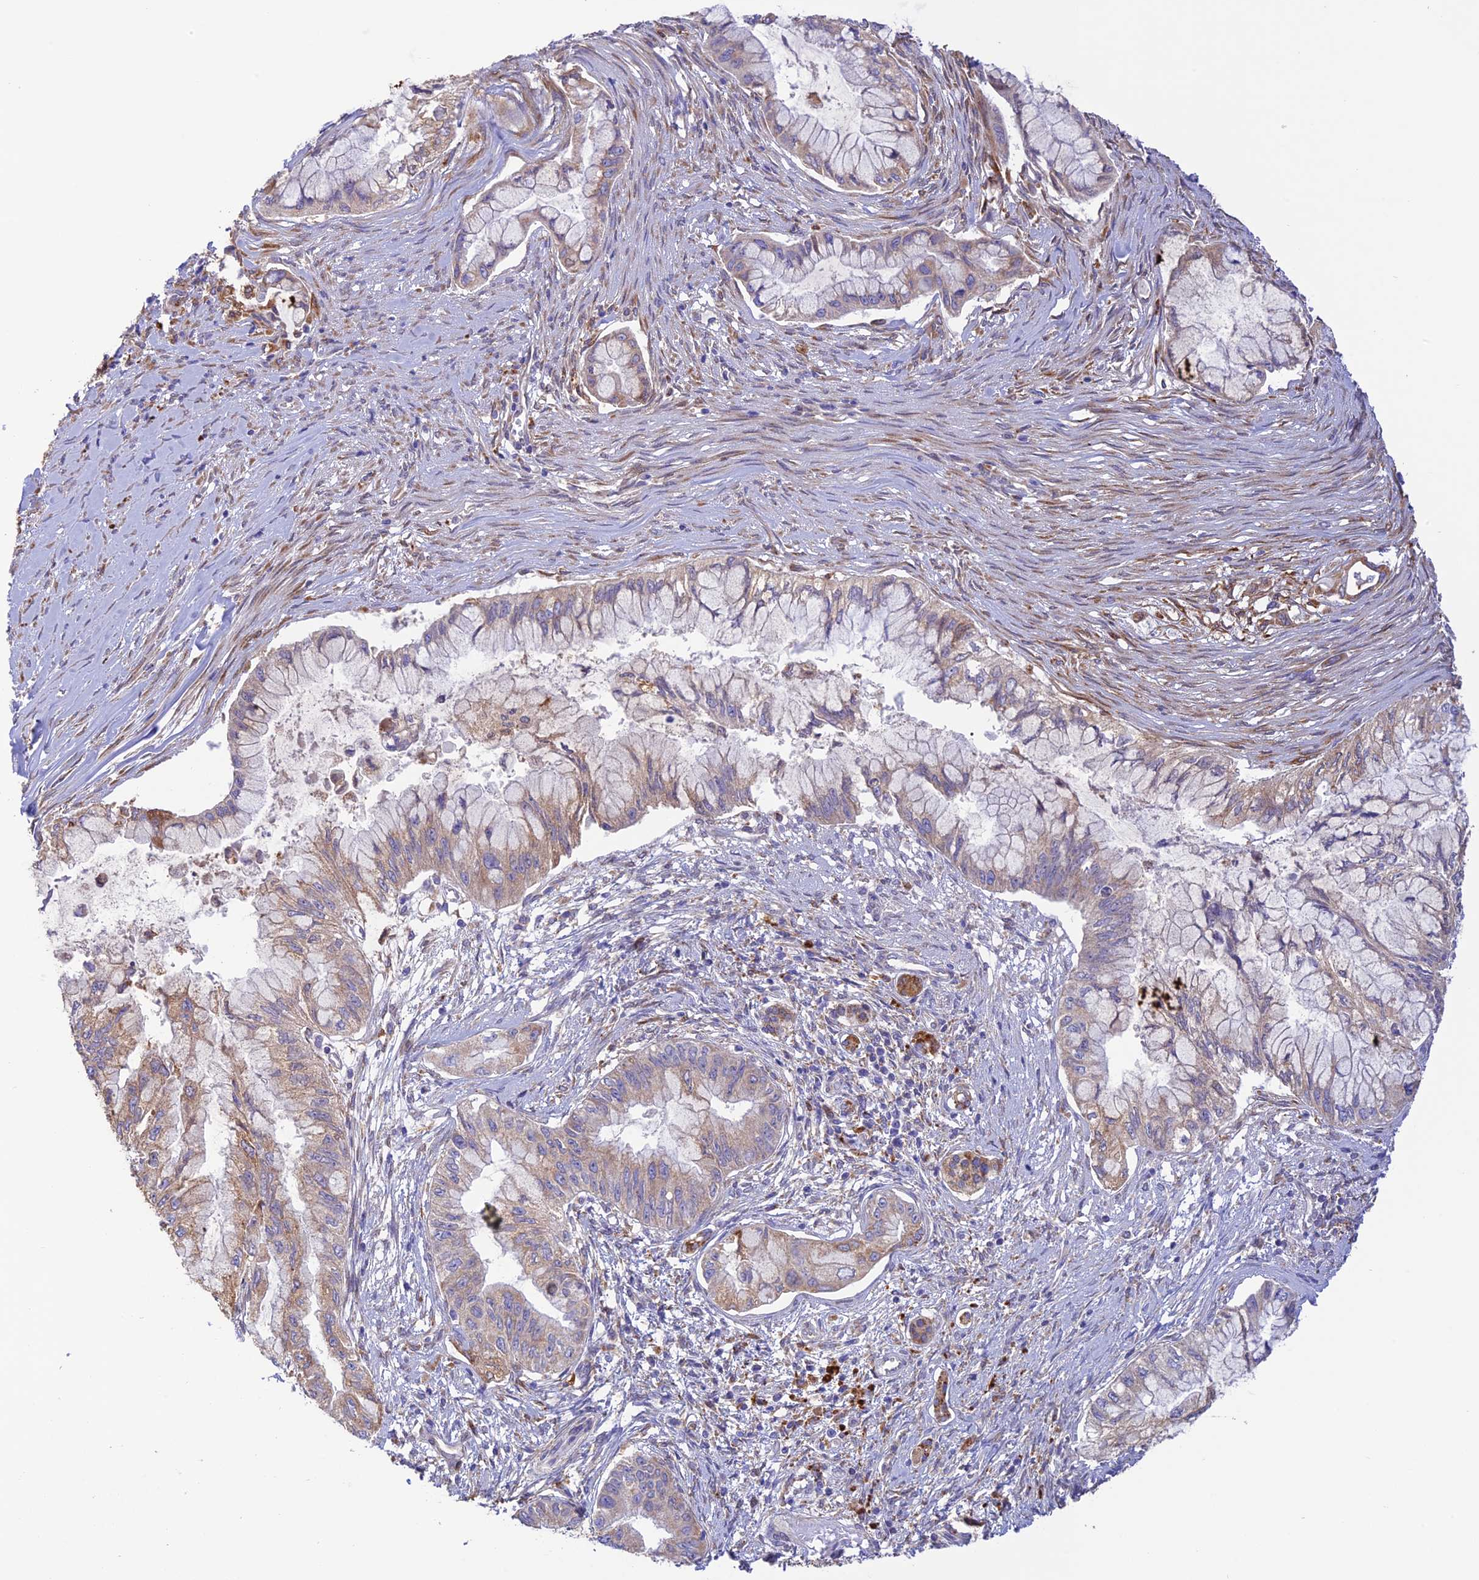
{"staining": {"intensity": "weak", "quantity": "25%-75%", "location": "cytoplasmic/membranous"}, "tissue": "pancreatic cancer", "cell_type": "Tumor cells", "image_type": "cancer", "snomed": [{"axis": "morphology", "description": "Adenocarcinoma, NOS"}, {"axis": "topography", "description": "Pancreas"}], "caption": "Weak cytoplasmic/membranous positivity for a protein is present in approximately 25%-75% of tumor cells of adenocarcinoma (pancreatic) using IHC.", "gene": "VKORC1", "patient": {"sex": "male", "age": 48}}